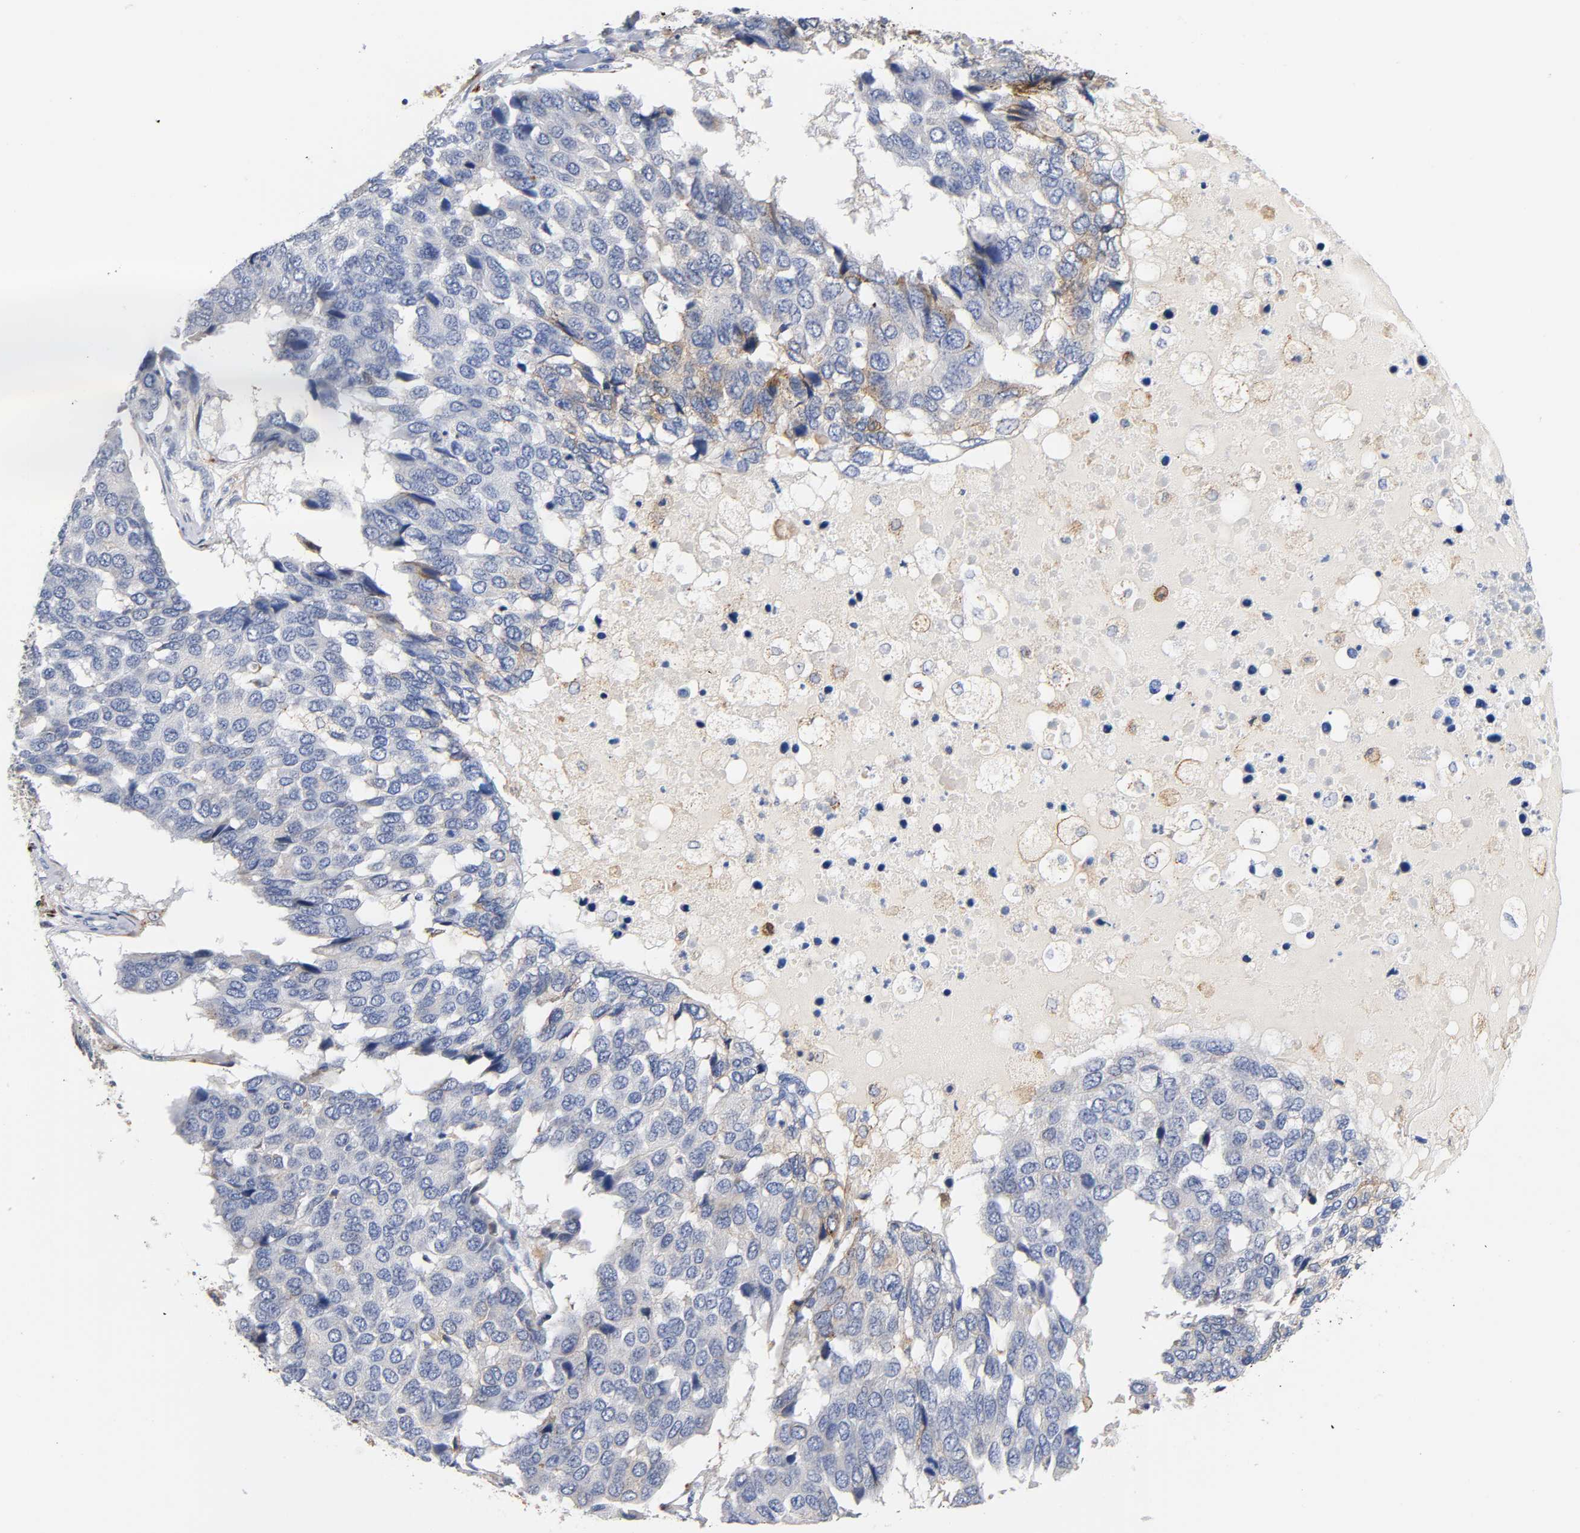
{"staining": {"intensity": "moderate", "quantity": "<25%", "location": "cytoplasmic/membranous"}, "tissue": "pancreatic cancer", "cell_type": "Tumor cells", "image_type": "cancer", "snomed": [{"axis": "morphology", "description": "Adenocarcinoma, NOS"}, {"axis": "topography", "description": "Pancreas"}], "caption": "Approximately <25% of tumor cells in human pancreatic cancer reveal moderate cytoplasmic/membranous protein positivity as visualized by brown immunohistochemical staining.", "gene": "LRP1", "patient": {"sex": "male", "age": 50}}